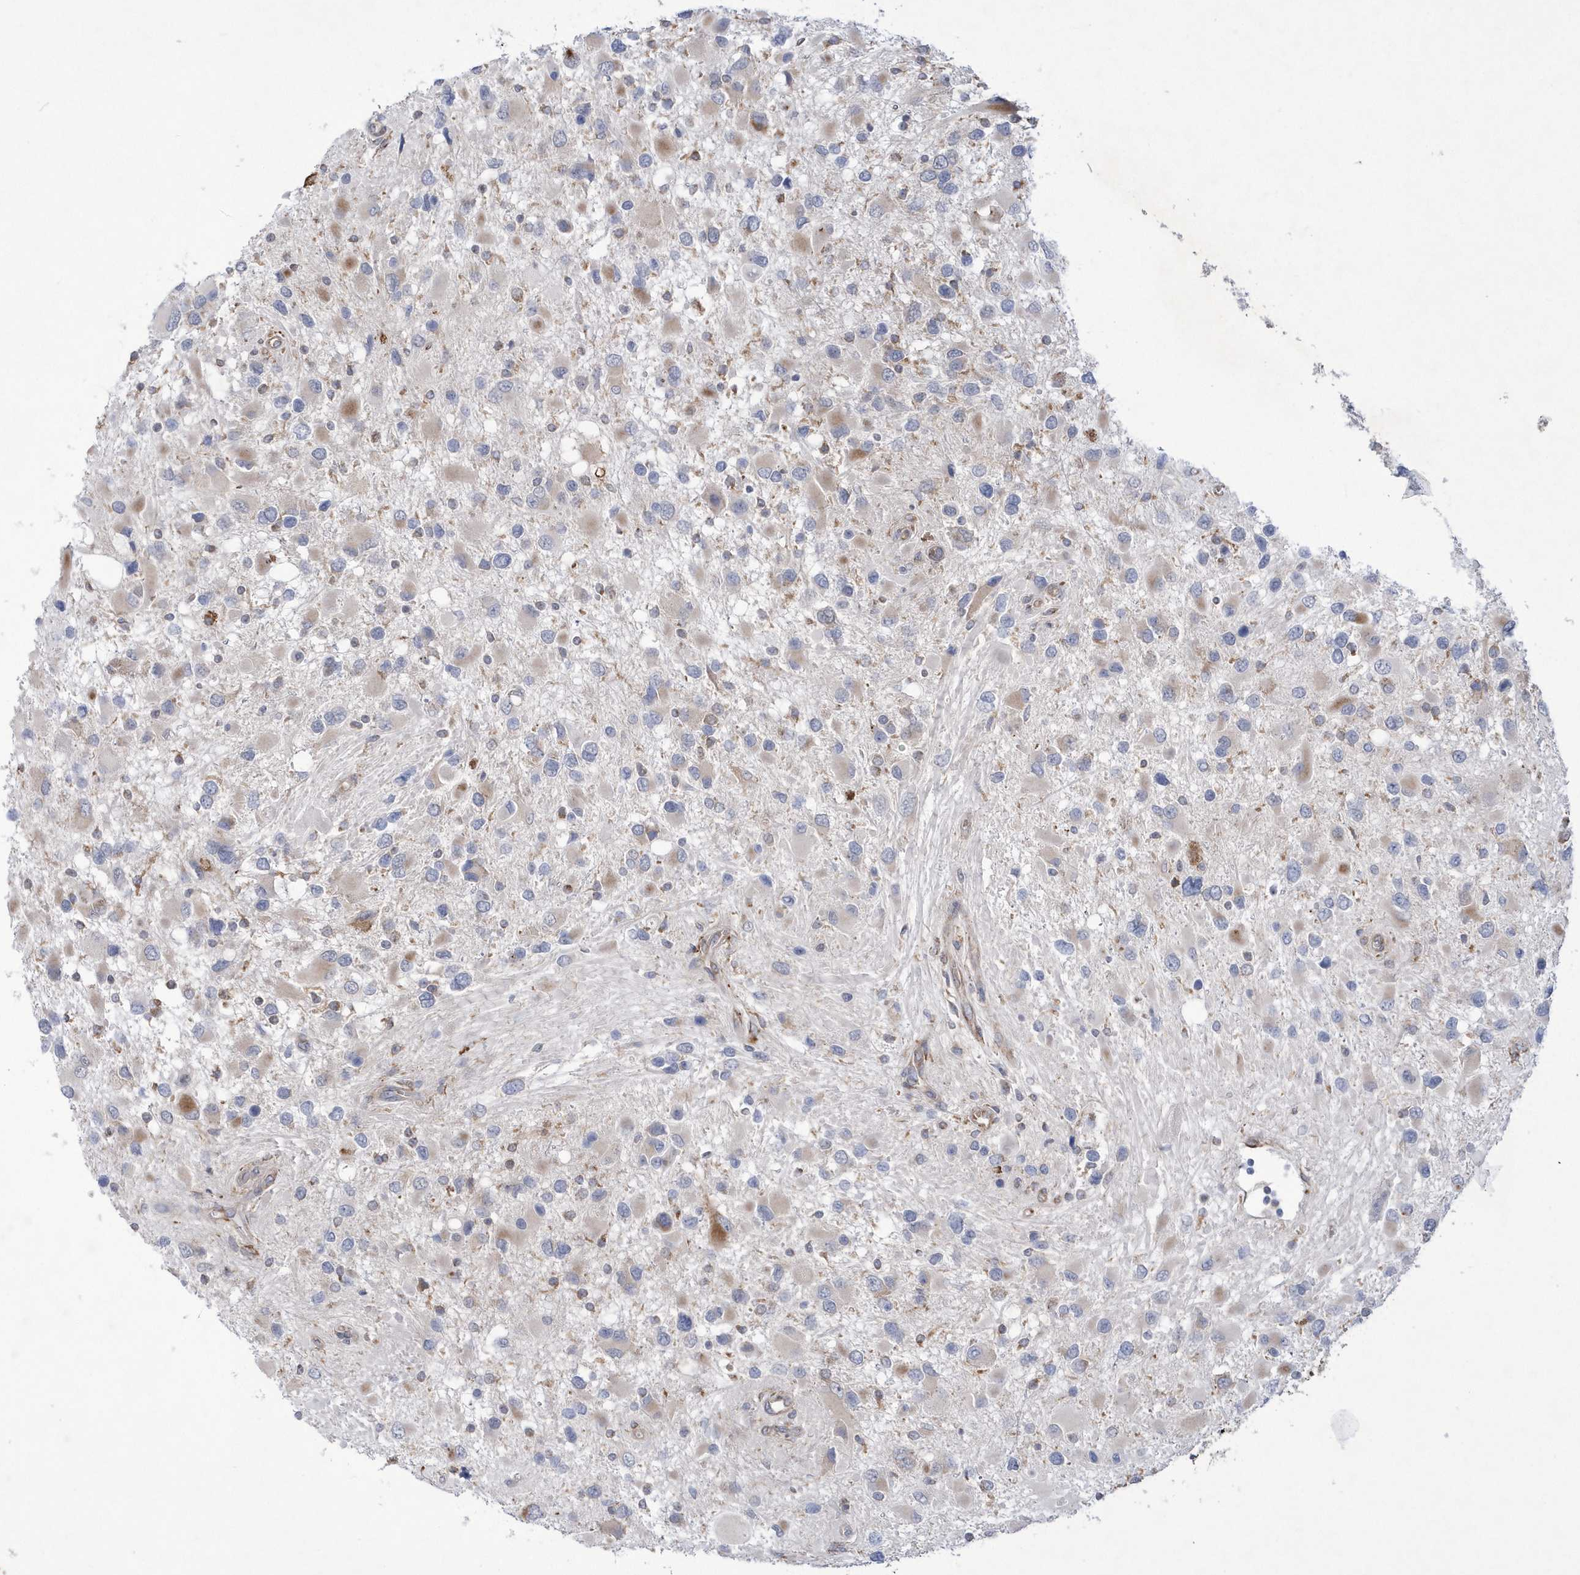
{"staining": {"intensity": "negative", "quantity": "none", "location": "none"}, "tissue": "glioma", "cell_type": "Tumor cells", "image_type": "cancer", "snomed": [{"axis": "morphology", "description": "Glioma, malignant, High grade"}, {"axis": "topography", "description": "Brain"}], "caption": "Malignant glioma (high-grade) was stained to show a protein in brown. There is no significant expression in tumor cells.", "gene": "MED31", "patient": {"sex": "male", "age": 53}}